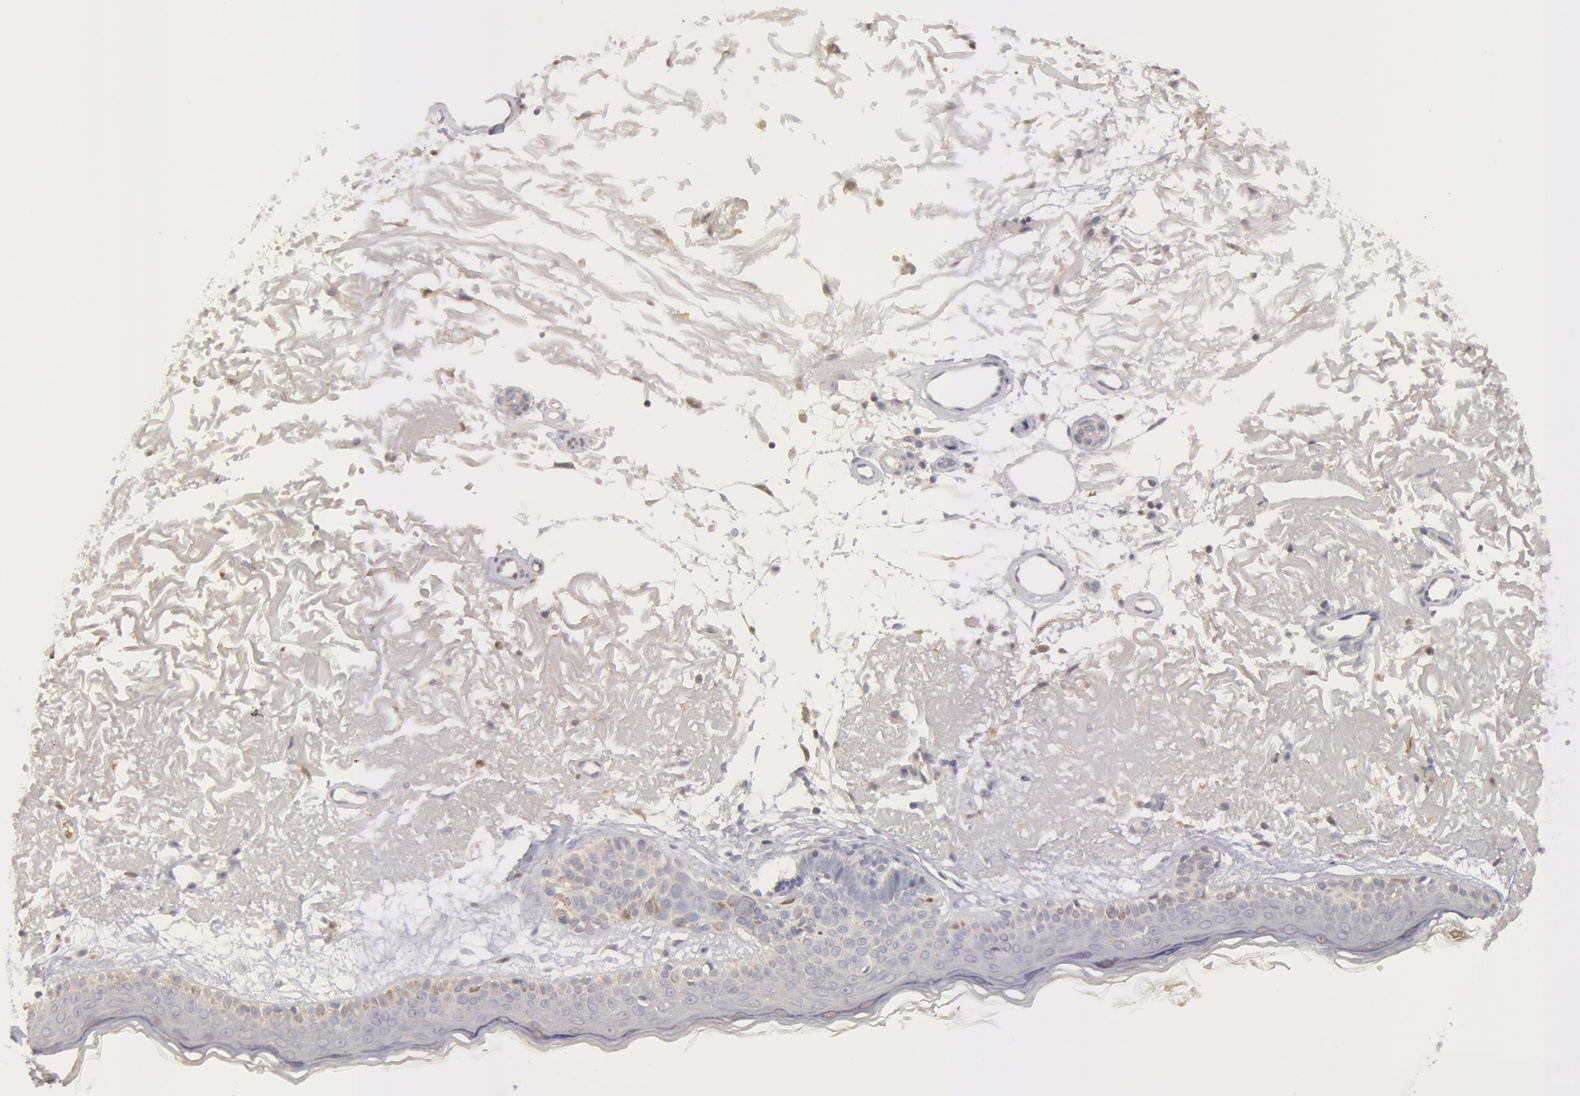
{"staining": {"intensity": "negative", "quantity": "none", "location": "none"}, "tissue": "skin", "cell_type": "Fibroblasts", "image_type": "normal", "snomed": [{"axis": "morphology", "description": "Normal tissue, NOS"}, {"axis": "topography", "description": "Skin"}], "caption": "A high-resolution micrograph shows immunohistochemistry staining of normal skin, which displays no significant positivity in fibroblasts. The staining was performed using DAB to visualize the protein expression in brown, while the nuclei were stained in blue with hematoxylin (Magnification: 20x).", "gene": "CAT", "patient": {"sex": "female", "age": 90}}